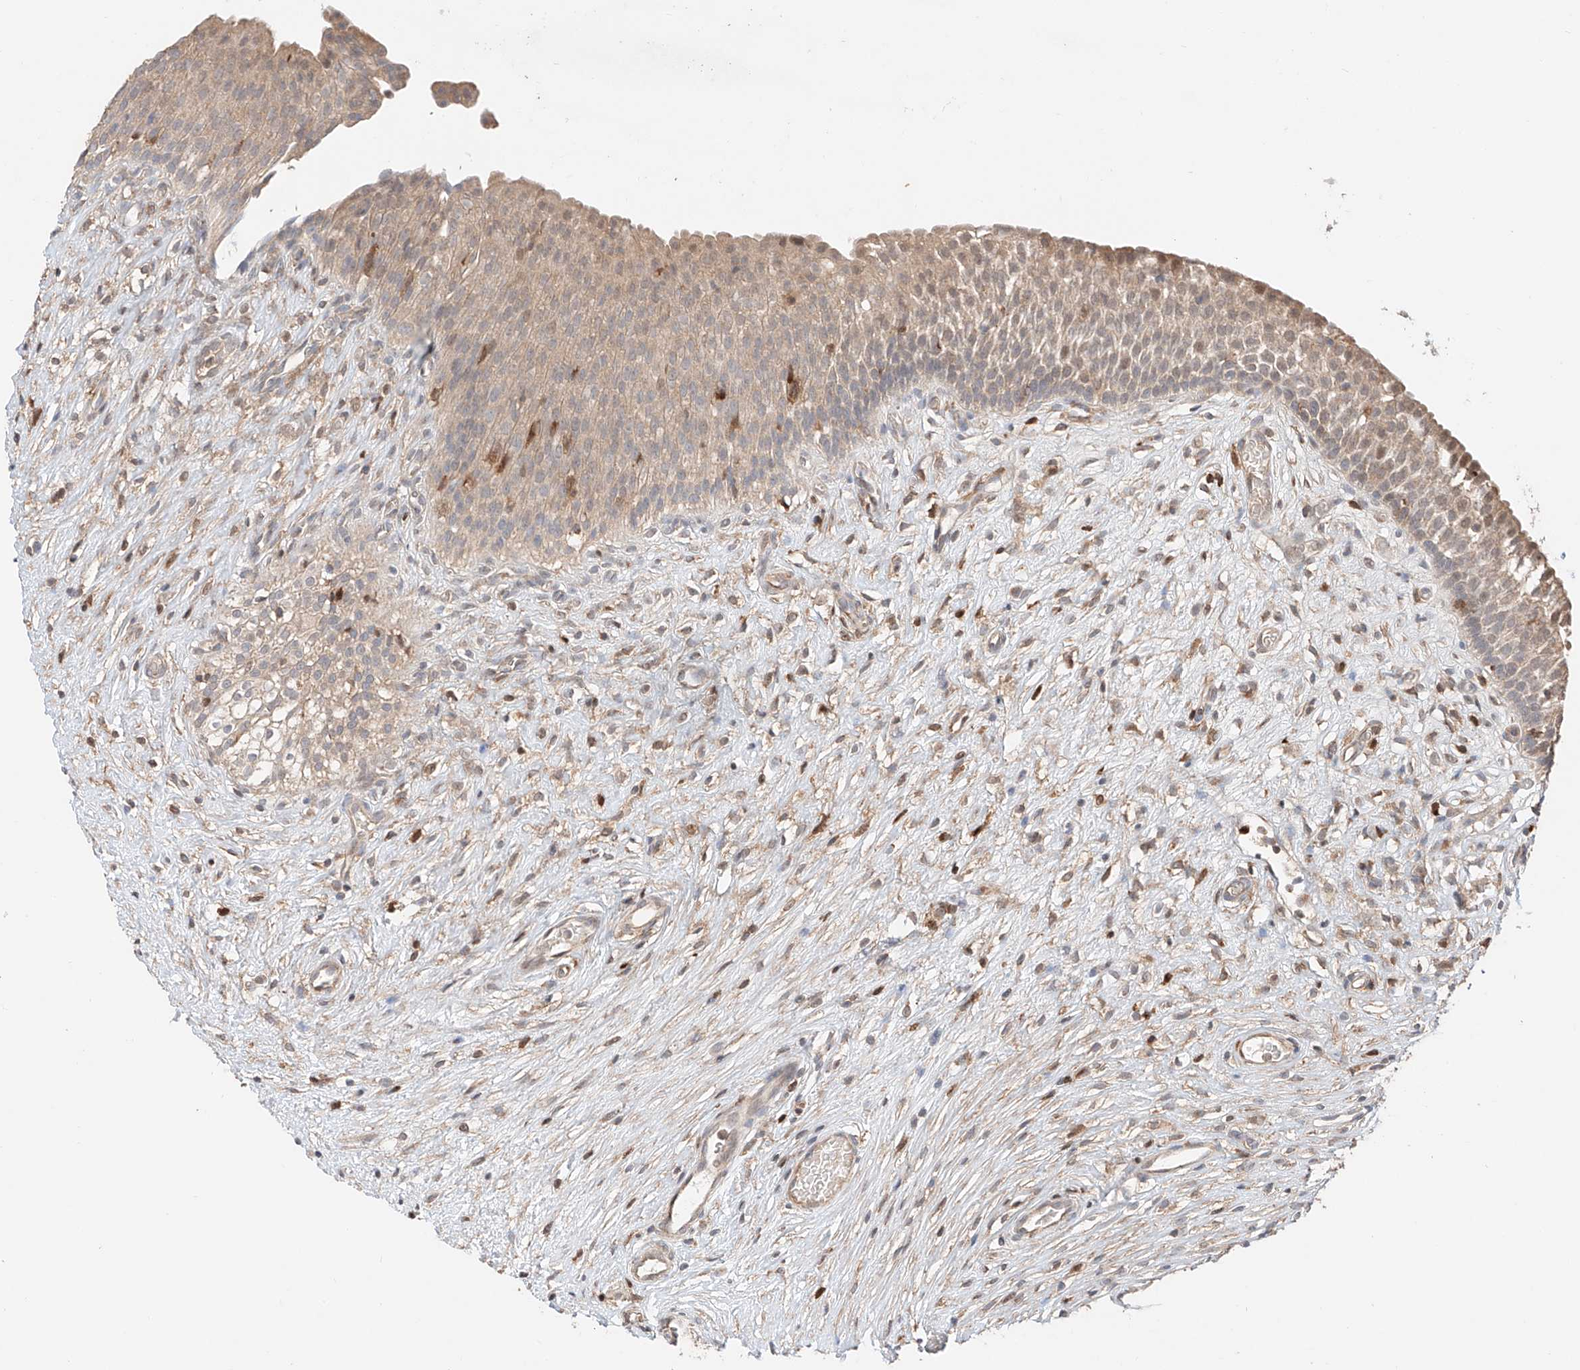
{"staining": {"intensity": "moderate", "quantity": "<25%", "location": "cytoplasmic/membranous"}, "tissue": "urinary bladder", "cell_type": "Urothelial cells", "image_type": "normal", "snomed": [{"axis": "morphology", "description": "Normal tissue, NOS"}, {"axis": "topography", "description": "Urinary bladder"}], "caption": "Immunohistochemical staining of unremarkable urinary bladder reveals <25% levels of moderate cytoplasmic/membranous protein staining in about <25% of urothelial cells.", "gene": "IGSF22", "patient": {"sex": "male", "age": 55}}